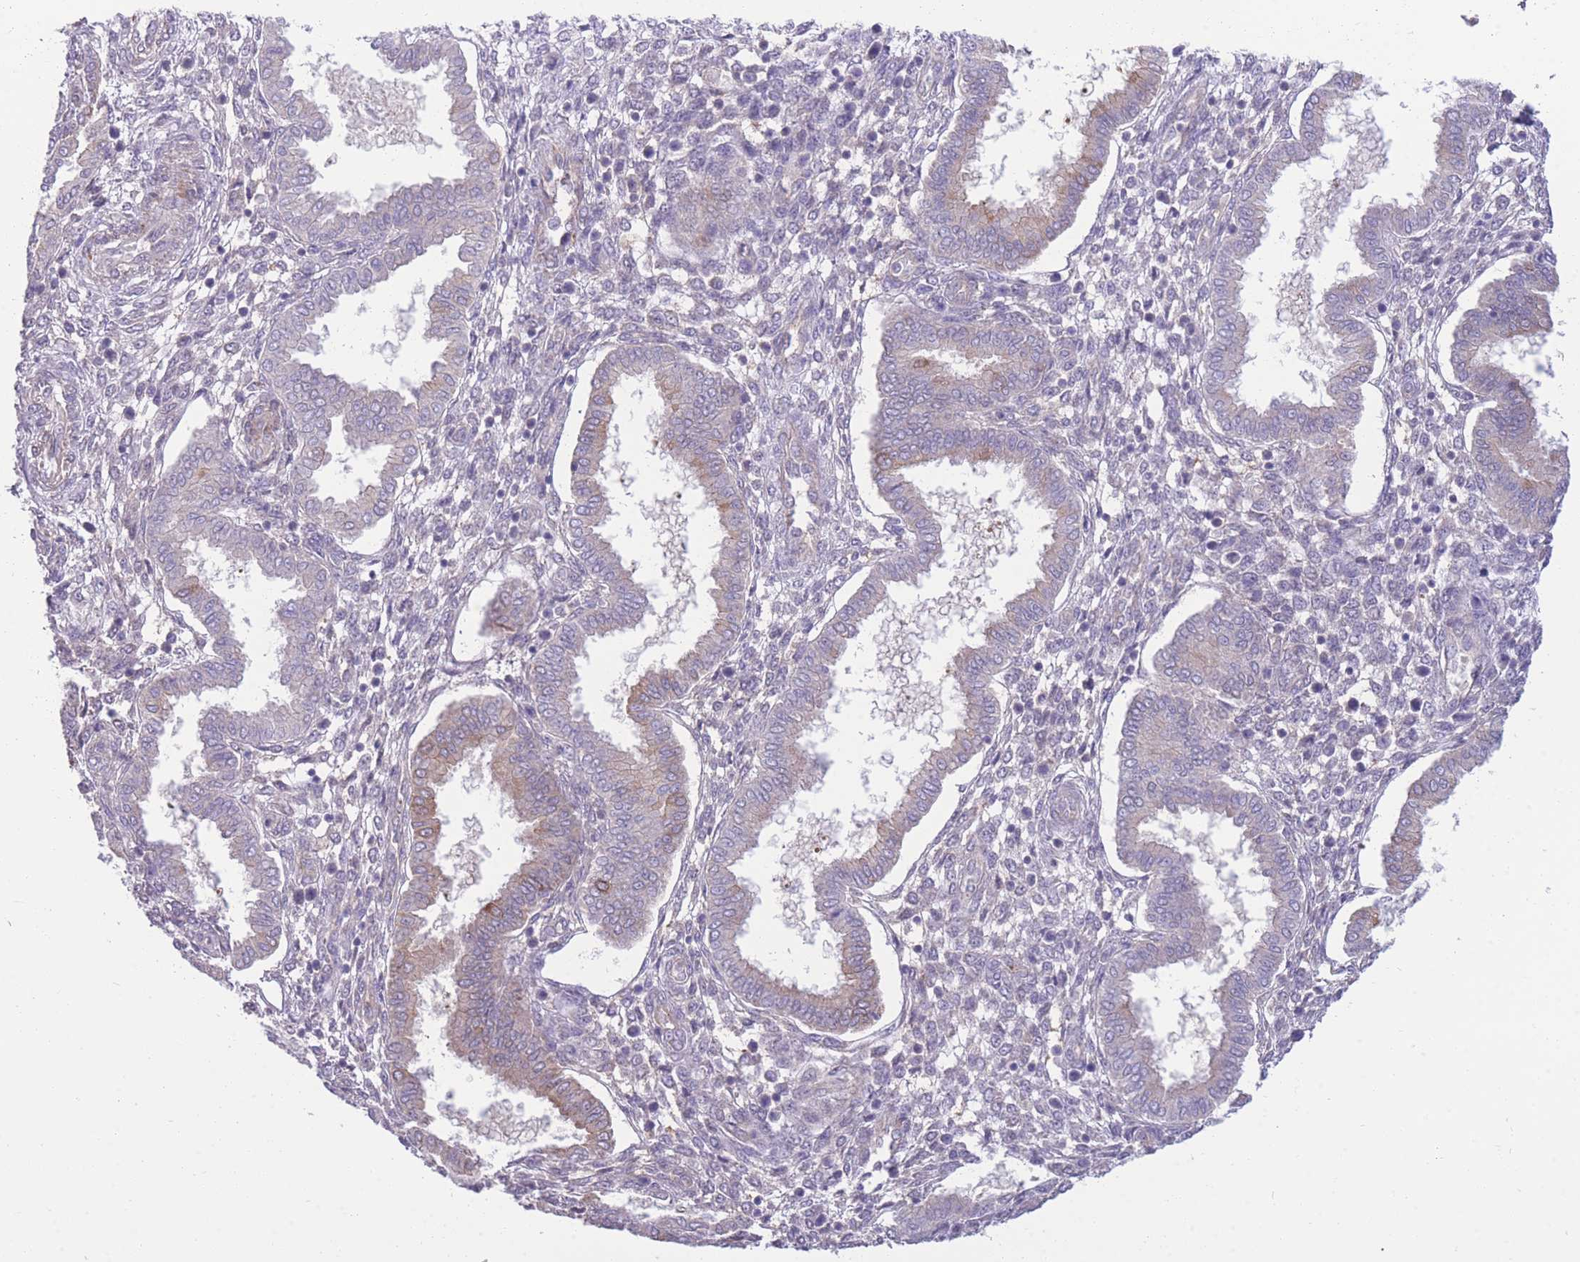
{"staining": {"intensity": "negative", "quantity": "none", "location": "none"}, "tissue": "endometrium", "cell_type": "Cells in endometrial stroma", "image_type": "normal", "snomed": [{"axis": "morphology", "description": "Normal tissue, NOS"}, {"axis": "topography", "description": "Endometrium"}], "caption": "Cells in endometrial stroma are negative for protein expression in normal human endometrium. (DAB immunohistochemistry, high magnification).", "gene": "RGS11", "patient": {"sex": "female", "age": 24}}